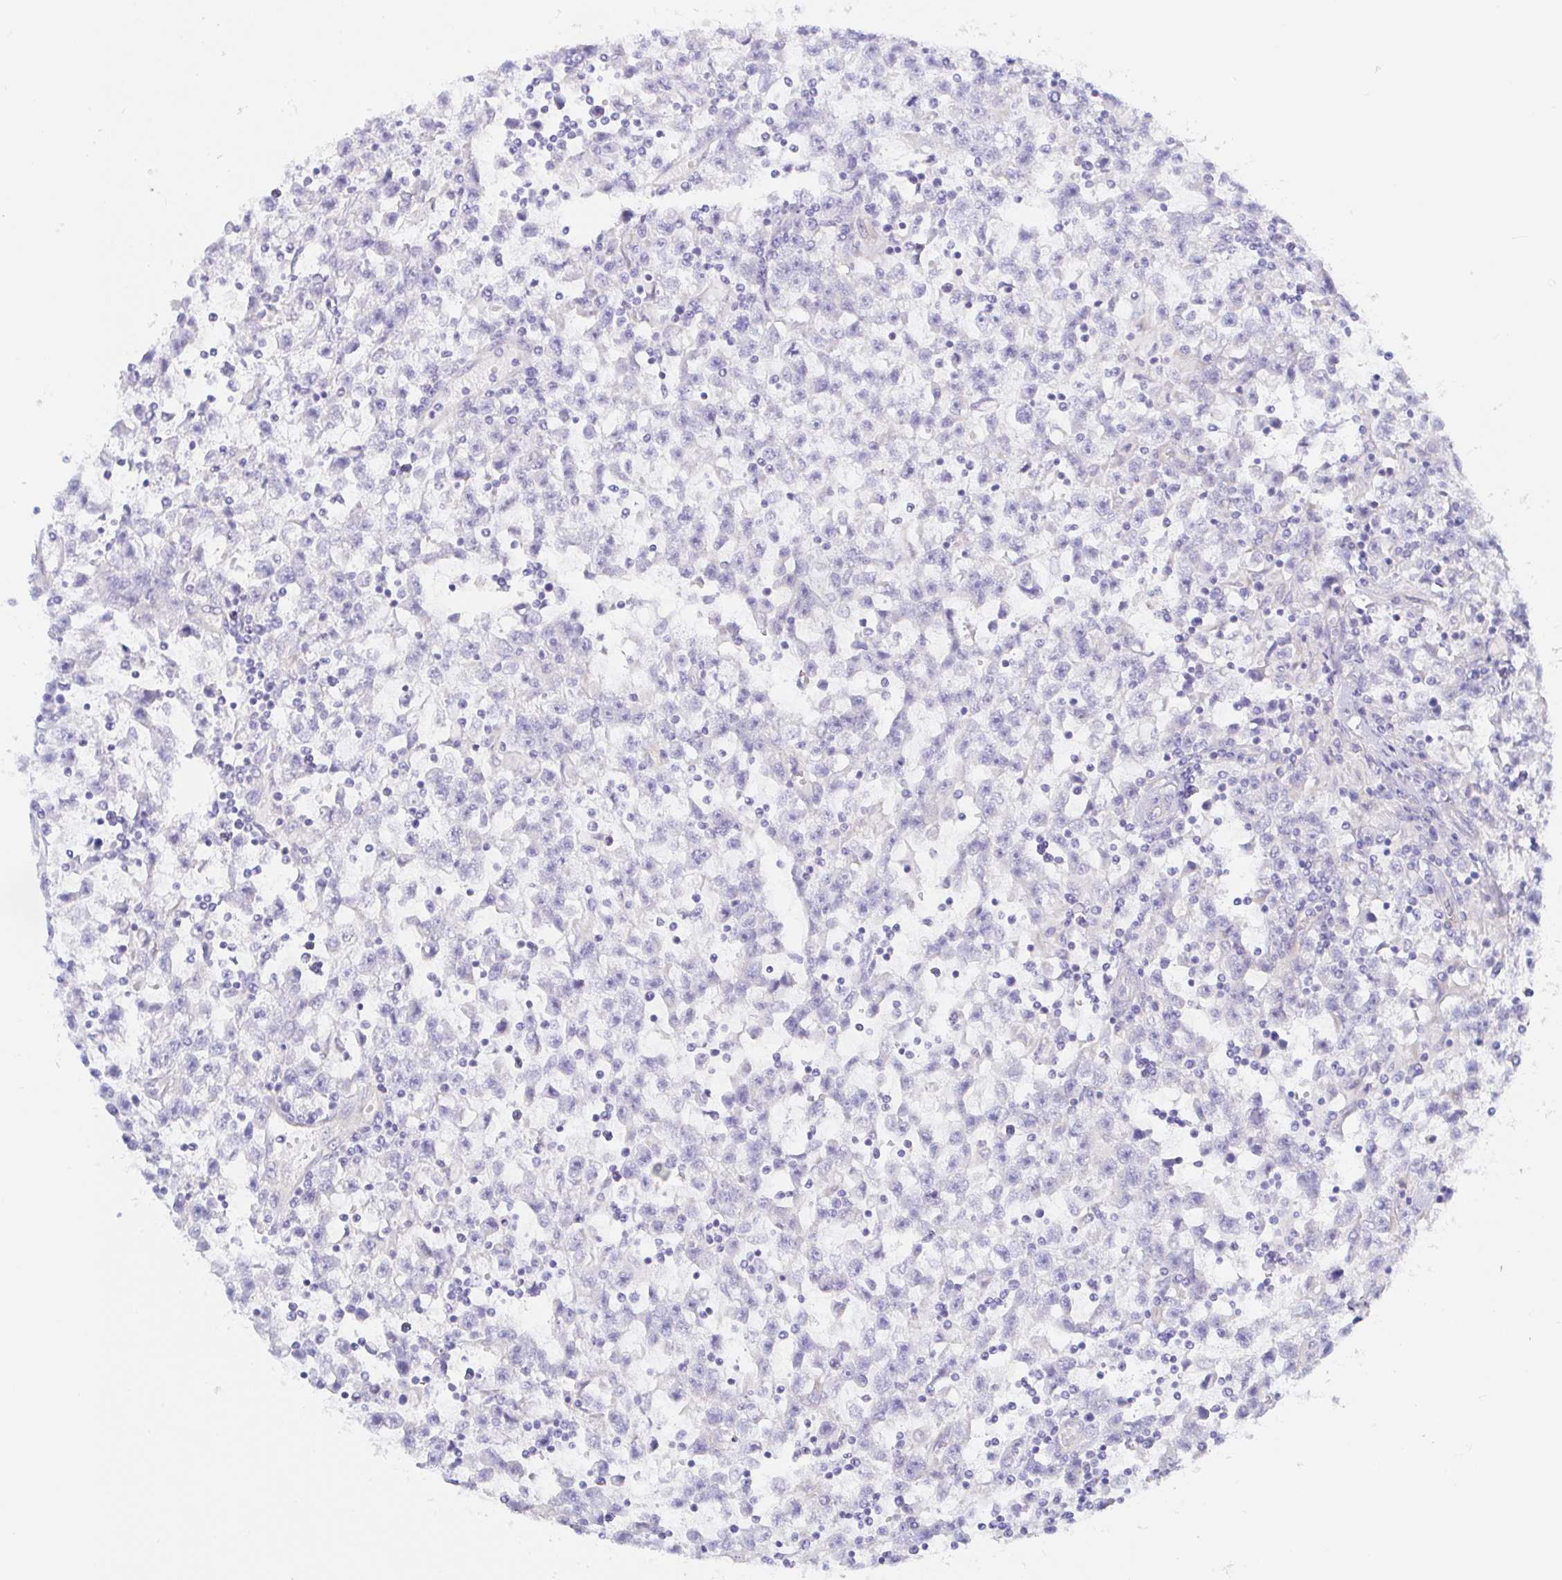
{"staining": {"intensity": "negative", "quantity": "none", "location": "none"}, "tissue": "testis cancer", "cell_type": "Tumor cells", "image_type": "cancer", "snomed": [{"axis": "morphology", "description": "Seminoma, NOS"}, {"axis": "topography", "description": "Testis"}], "caption": "High power microscopy photomicrograph of an immunohistochemistry (IHC) image of testis cancer, revealing no significant expression in tumor cells.", "gene": "ARL4D", "patient": {"sex": "male", "age": 31}}